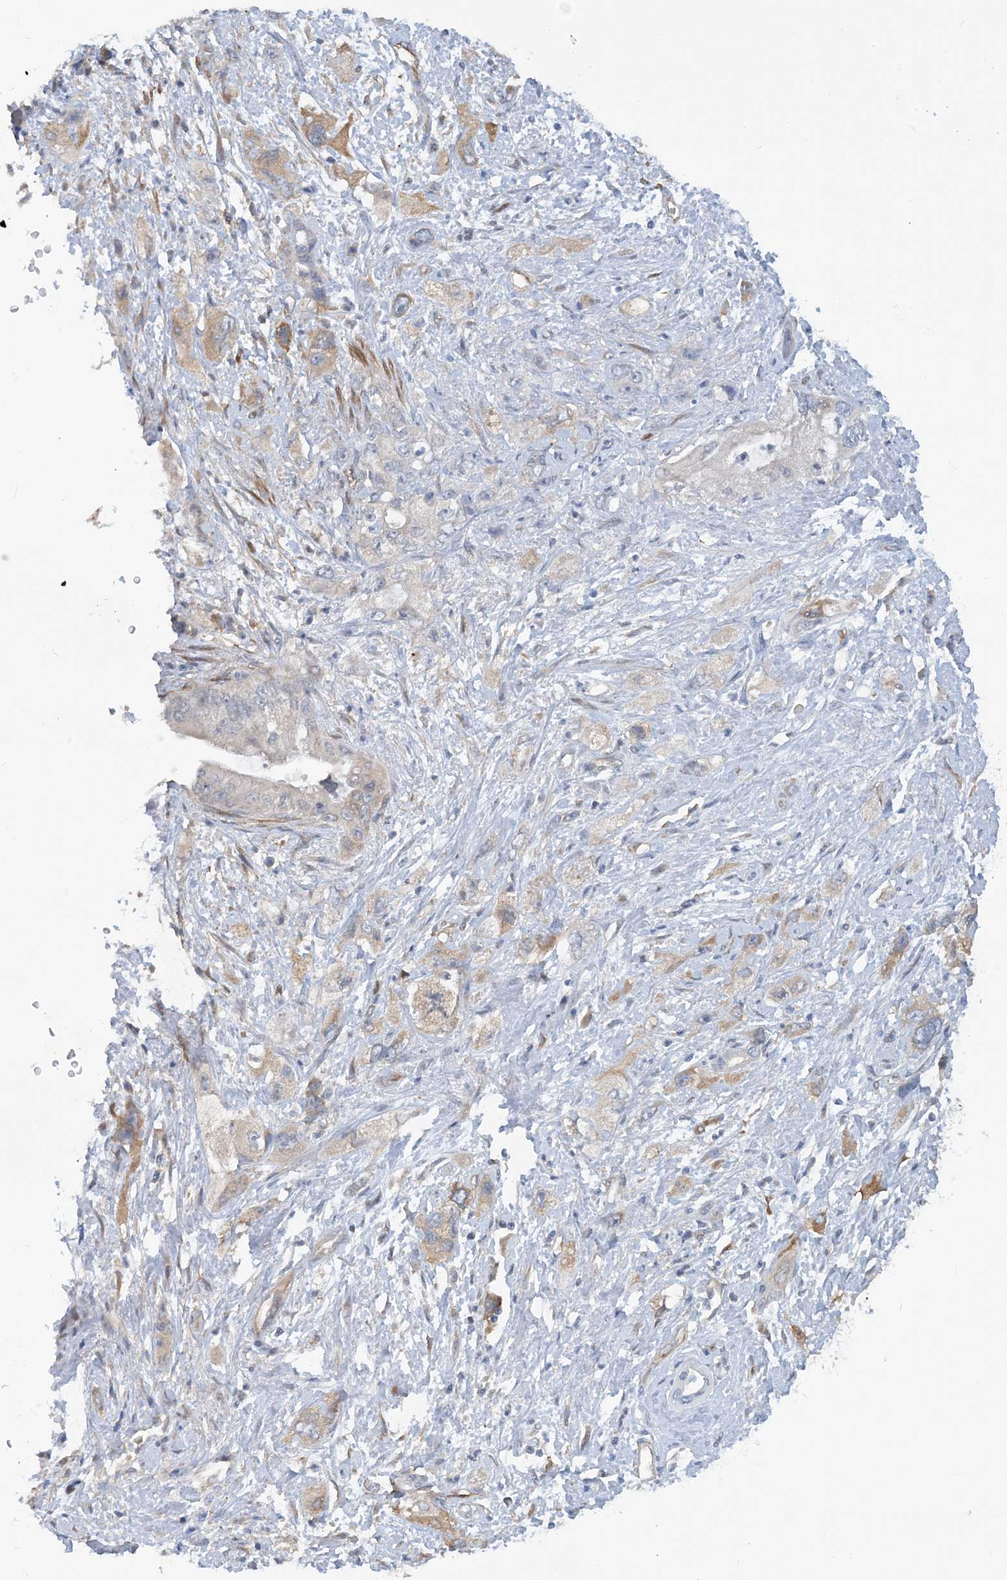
{"staining": {"intensity": "moderate", "quantity": "<25%", "location": "cytoplasmic/membranous"}, "tissue": "pancreatic cancer", "cell_type": "Tumor cells", "image_type": "cancer", "snomed": [{"axis": "morphology", "description": "Adenocarcinoma, NOS"}, {"axis": "topography", "description": "Pancreas"}], "caption": "Pancreatic cancer (adenocarcinoma) was stained to show a protein in brown. There is low levels of moderate cytoplasmic/membranous positivity in approximately <25% of tumor cells. (DAB IHC, brown staining for protein, blue staining for nuclei).", "gene": "EIF2A", "patient": {"sex": "female", "age": 73}}